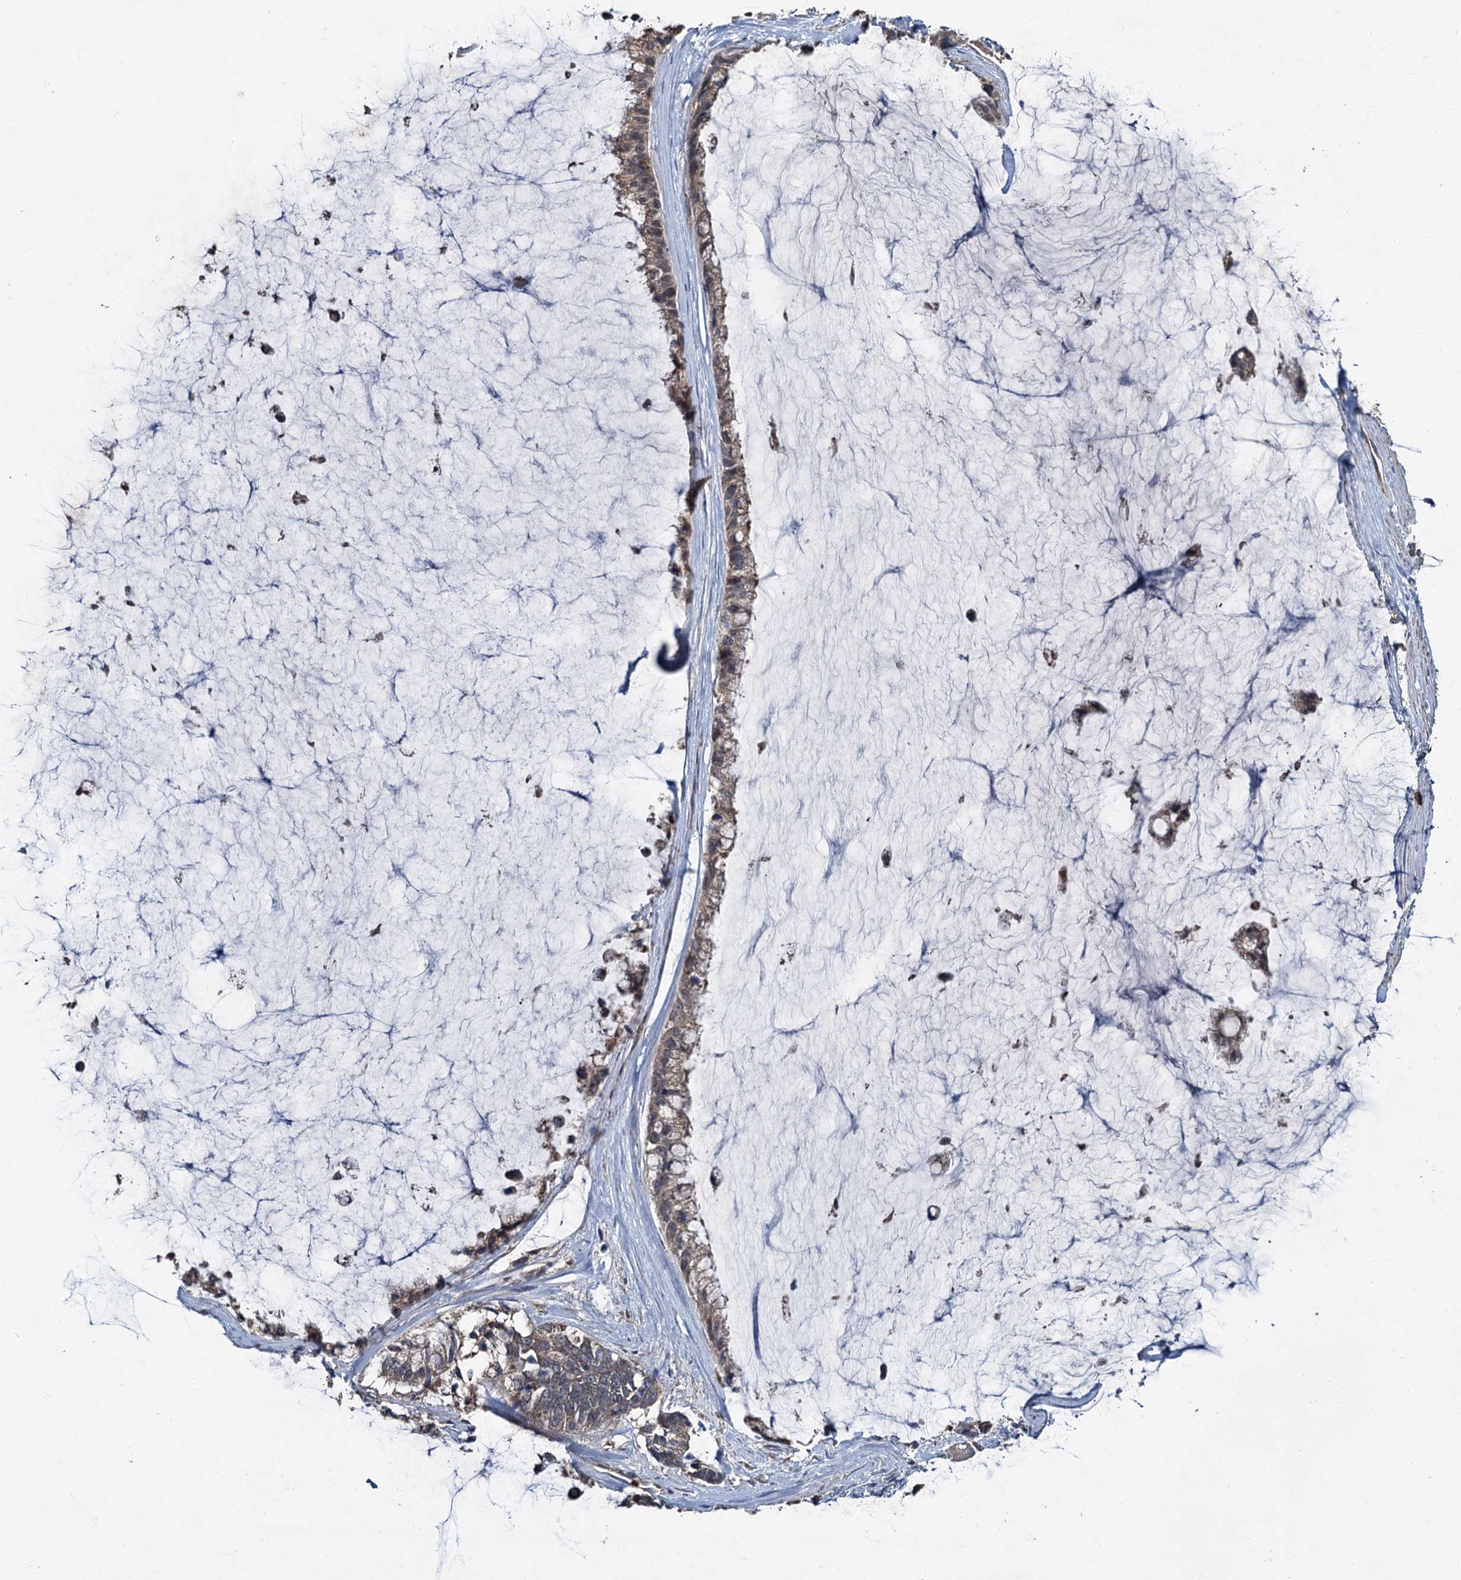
{"staining": {"intensity": "weak", "quantity": "<25%", "location": "cytoplasmic/membranous"}, "tissue": "ovarian cancer", "cell_type": "Tumor cells", "image_type": "cancer", "snomed": [{"axis": "morphology", "description": "Cystadenocarcinoma, mucinous, NOS"}, {"axis": "topography", "description": "Ovary"}], "caption": "There is no significant staining in tumor cells of ovarian cancer.", "gene": "METTL4", "patient": {"sex": "female", "age": 39}}